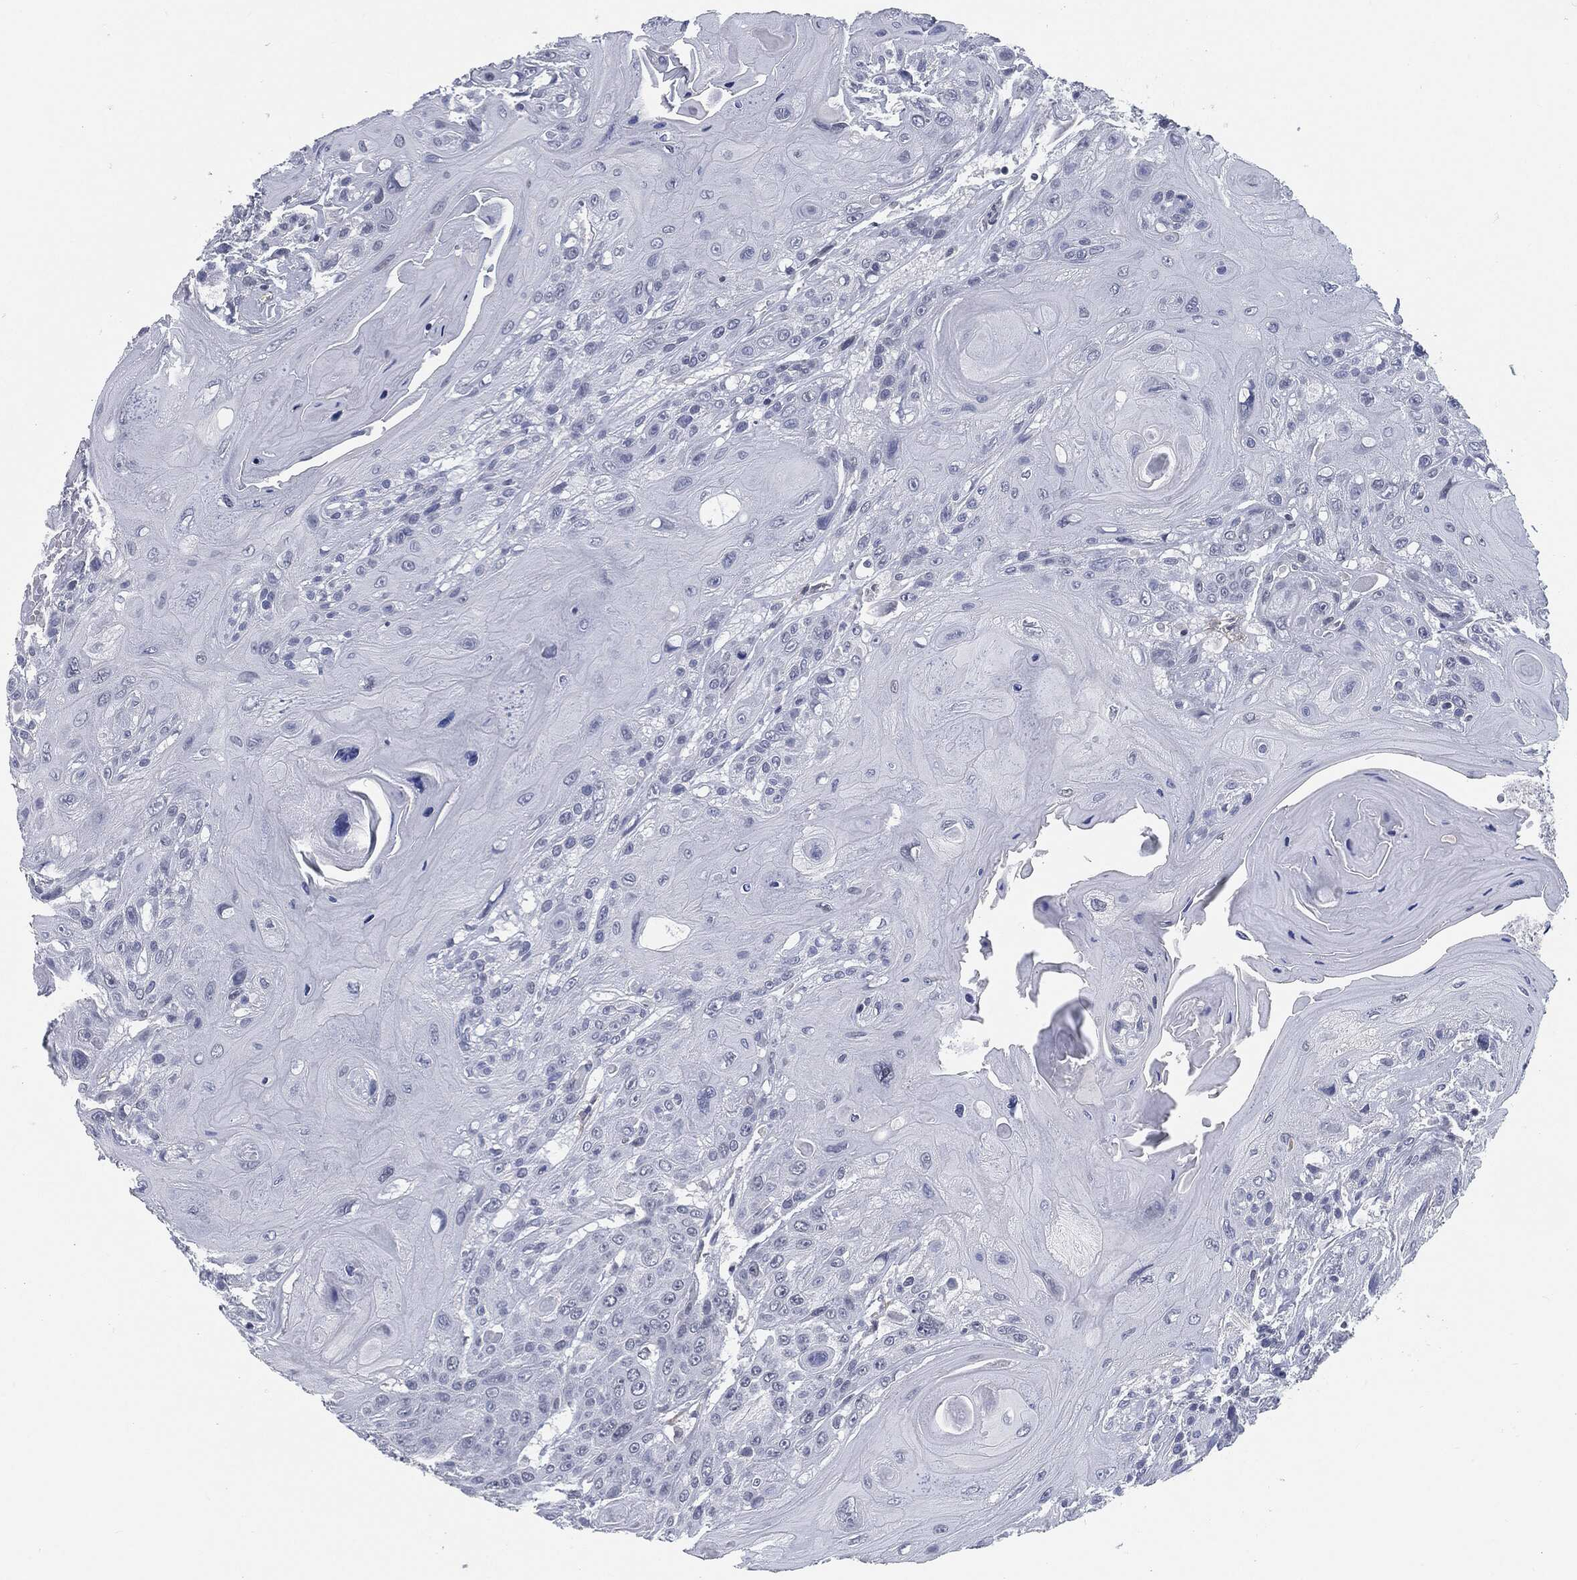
{"staining": {"intensity": "negative", "quantity": "none", "location": "none"}, "tissue": "head and neck cancer", "cell_type": "Tumor cells", "image_type": "cancer", "snomed": [{"axis": "morphology", "description": "Squamous cell carcinoma, NOS"}, {"axis": "topography", "description": "Head-Neck"}], "caption": "The histopathology image demonstrates no staining of tumor cells in head and neck cancer (squamous cell carcinoma).", "gene": "PROM1", "patient": {"sex": "female", "age": 59}}